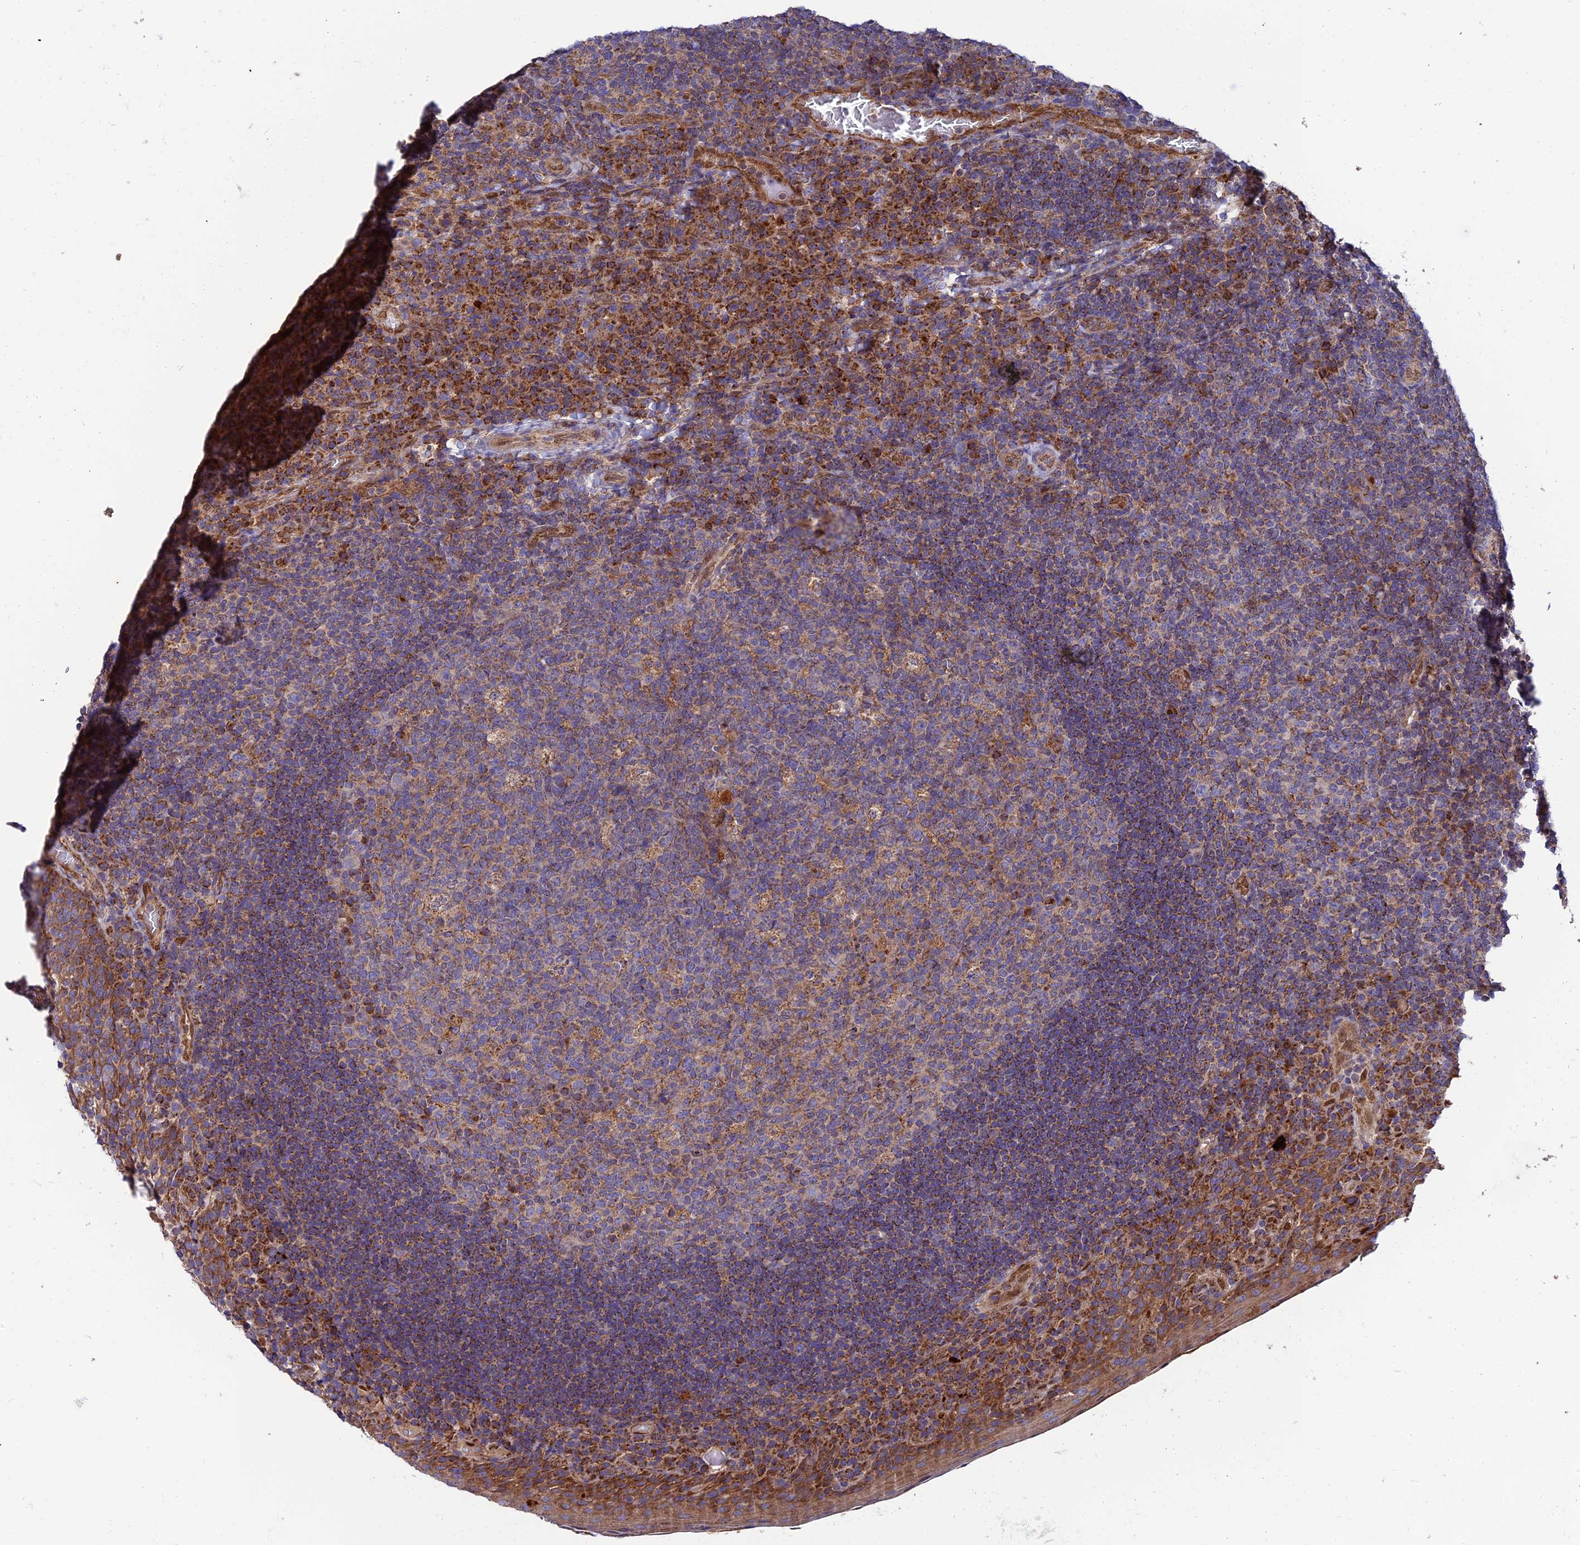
{"staining": {"intensity": "moderate", "quantity": "<25%", "location": "cytoplasmic/membranous"}, "tissue": "tonsil", "cell_type": "Germinal center cells", "image_type": "normal", "snomed": [{"axis": "morphology", "description": "Normal tissue, NOS"}, {"axis": "topography", "description": "Tonsil"}], "caption": "An immunohistochemistry (IHC) histopathology image of normal tissue is shown. Protein staining in brown labels moderate cytoplasmic/membranous positivity in tonsil within germinal center cells.", "gene": "PODNL1", "patient": {"sex": "male", "age": 17}}